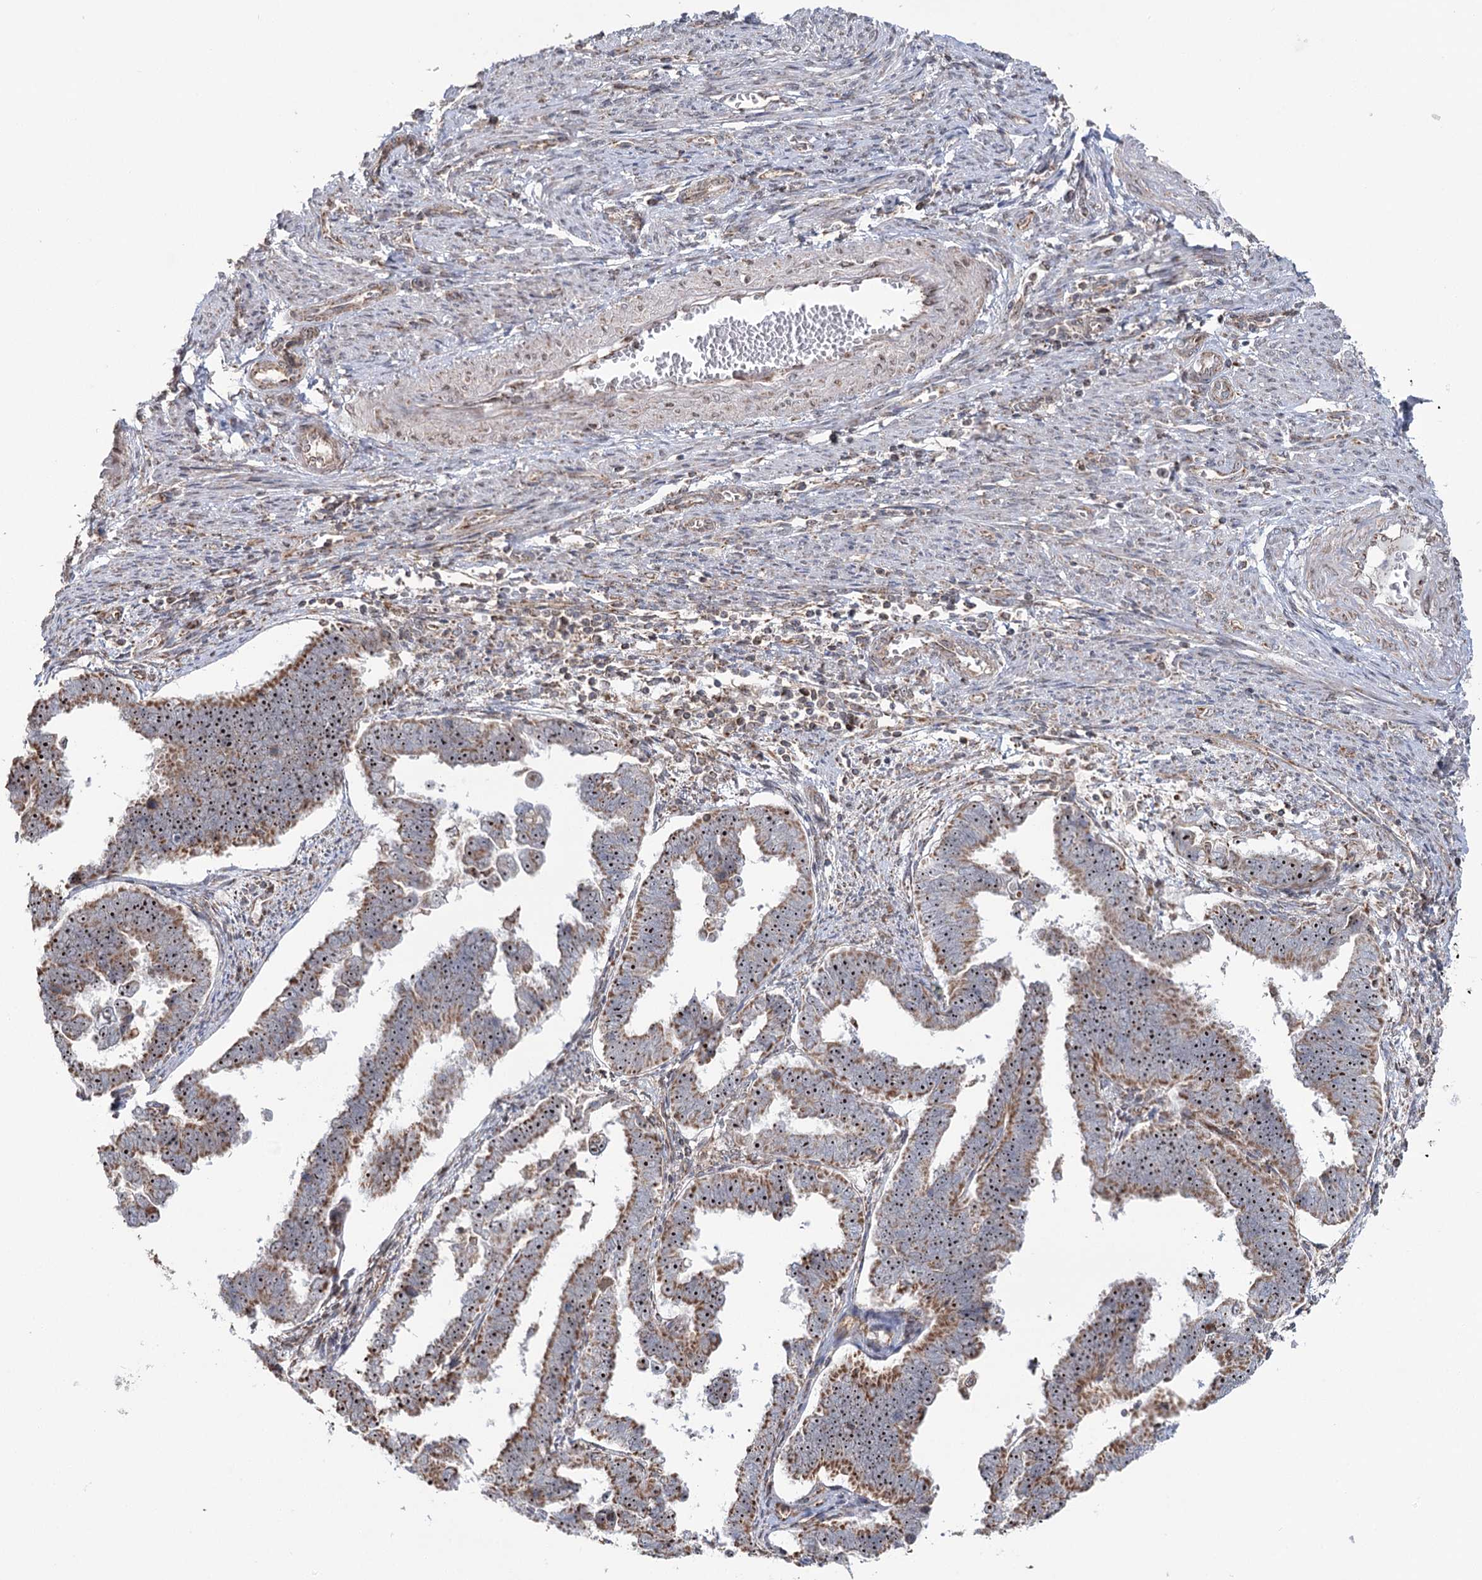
{"staining": {"intensity": "moderate", "quantity": ">75%", "location": "cytoplasmic/membranous,nuclear"}, "tissue": "endometrial cancer", "cell_type": "Tumor cells", "image_type": "cancer", "snomed": [{"axis": "morphology", "description": "Adenocarcinoma, NOS"}, {"axis": "topography", "description": "Endometrium"}], "caption": "Approximately >75% of tumor cells in endometrial cancer (adenocarcinoma) exhibit moderate cytoplasmic/membranous and nuclear protein positivity as visualized by brown immunohistochemical staining.", "gene": "STEEP1", "patient": {"sex": "female", "age": 75}}